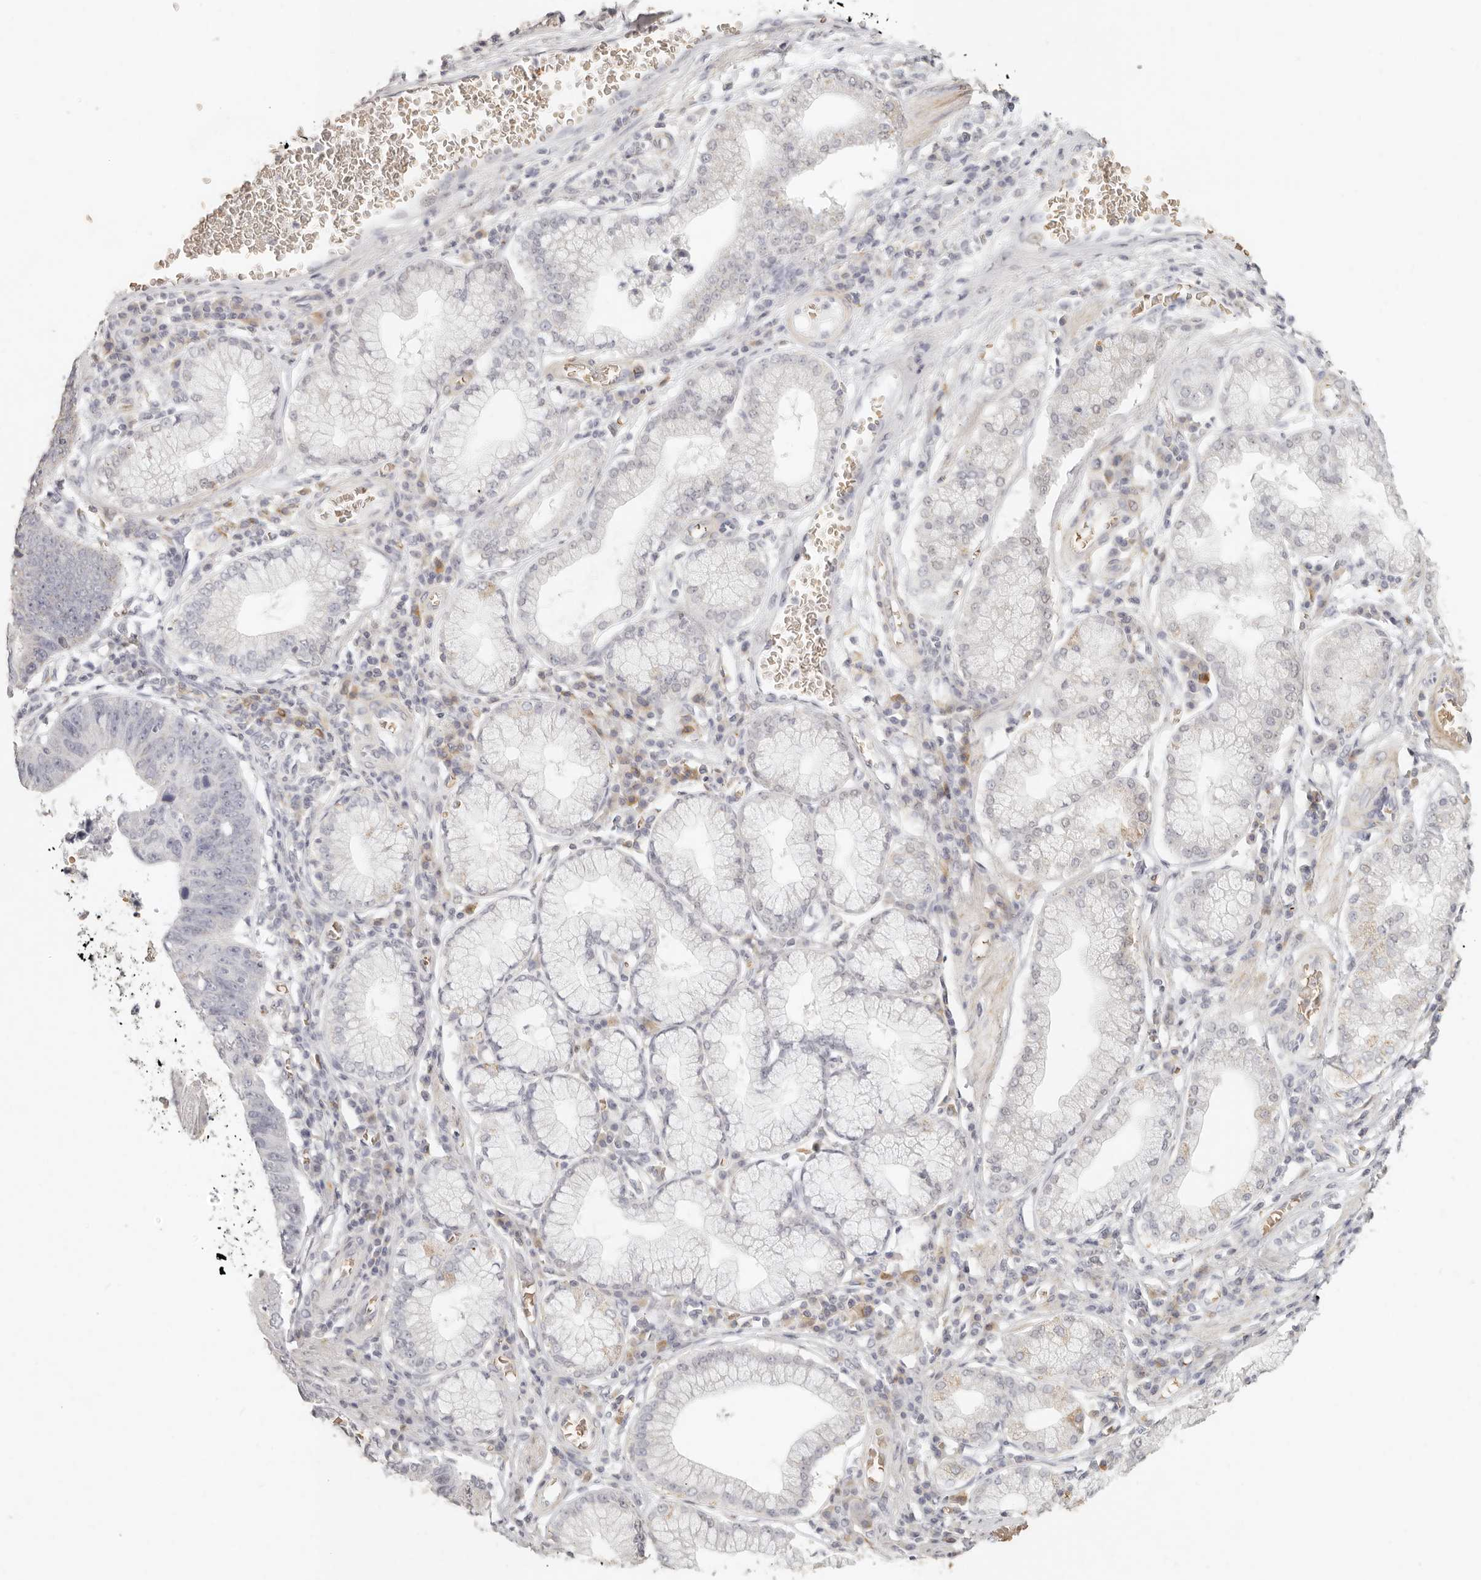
{"staining": {"intensity": "negative", "quantity": "none", "location": "none"}, "tissue": "stomach cancer", "cell_type": "Tumor cells", "image_type": "cancer", "snomed": [{"axis": "morphology", "description": "Adenocarcinoma, NOS"}, {"axis": "topography", "description": "Stomach"}], "caption": "Tumor cells are negative for protein expression in human stomach cancer.", "gene": "NIBAN1", "patient": {"sex": "male", "age": 59}}